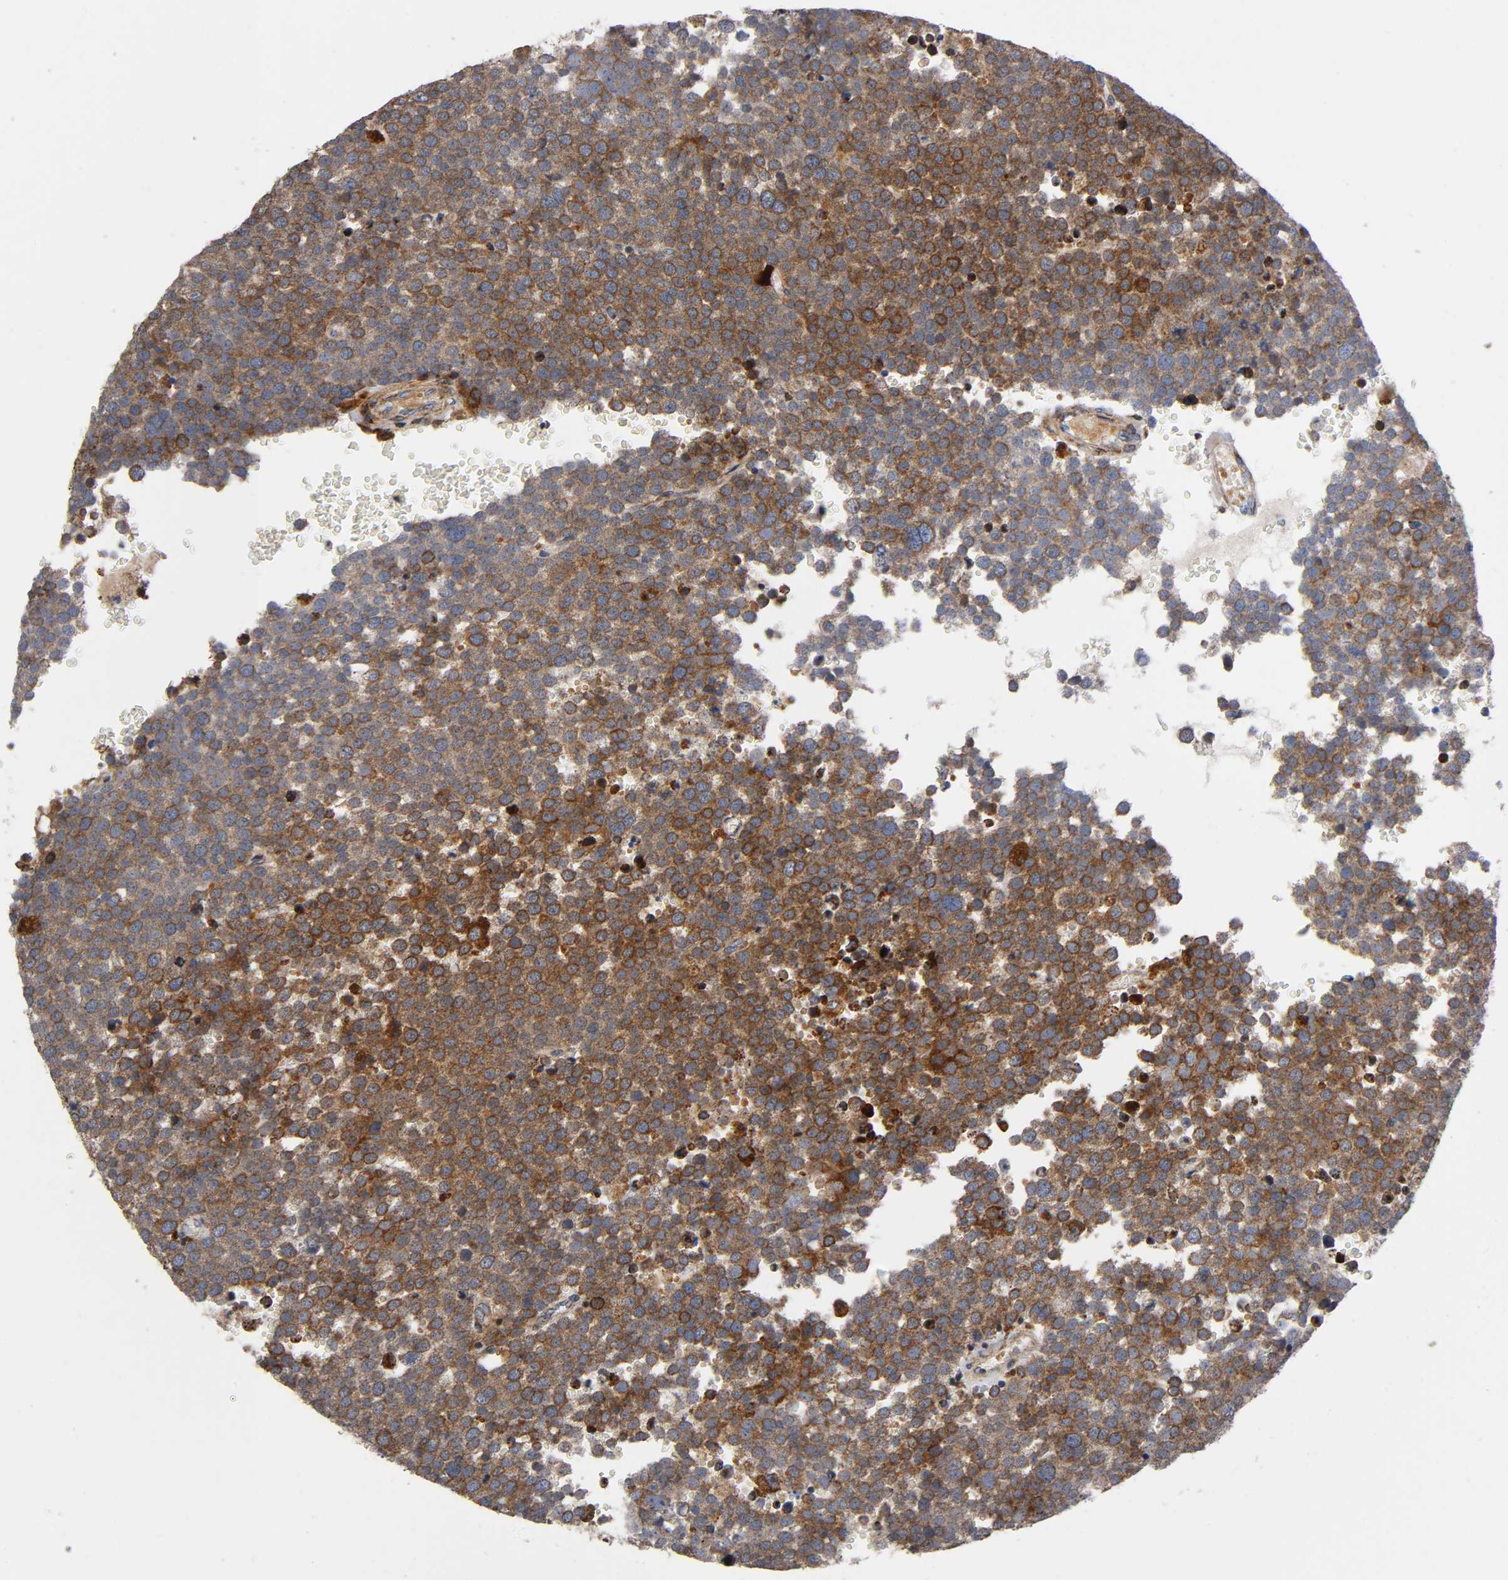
{"staining": {"intensity": "strong", "quantity": "25%-75%", "location": "cytoplasmic/membranous"}, "tissue": "testis cancer", "cell_type": "Tumor cells", "image_type": "cancer", "snomed": [{"axis": "morphology", "description": "Seminoma, NOS"}, {"axis": "topography", "description": "Testis"}], "caption": "Human seminoma (testis) stained for a protein (brown) exhibits strong cytoplasmic/membranous positive staining in approximately 25%-75% of tumor cells.", "gene": "MAP3K1", "patient": {"sex": "male", "age": 71}}